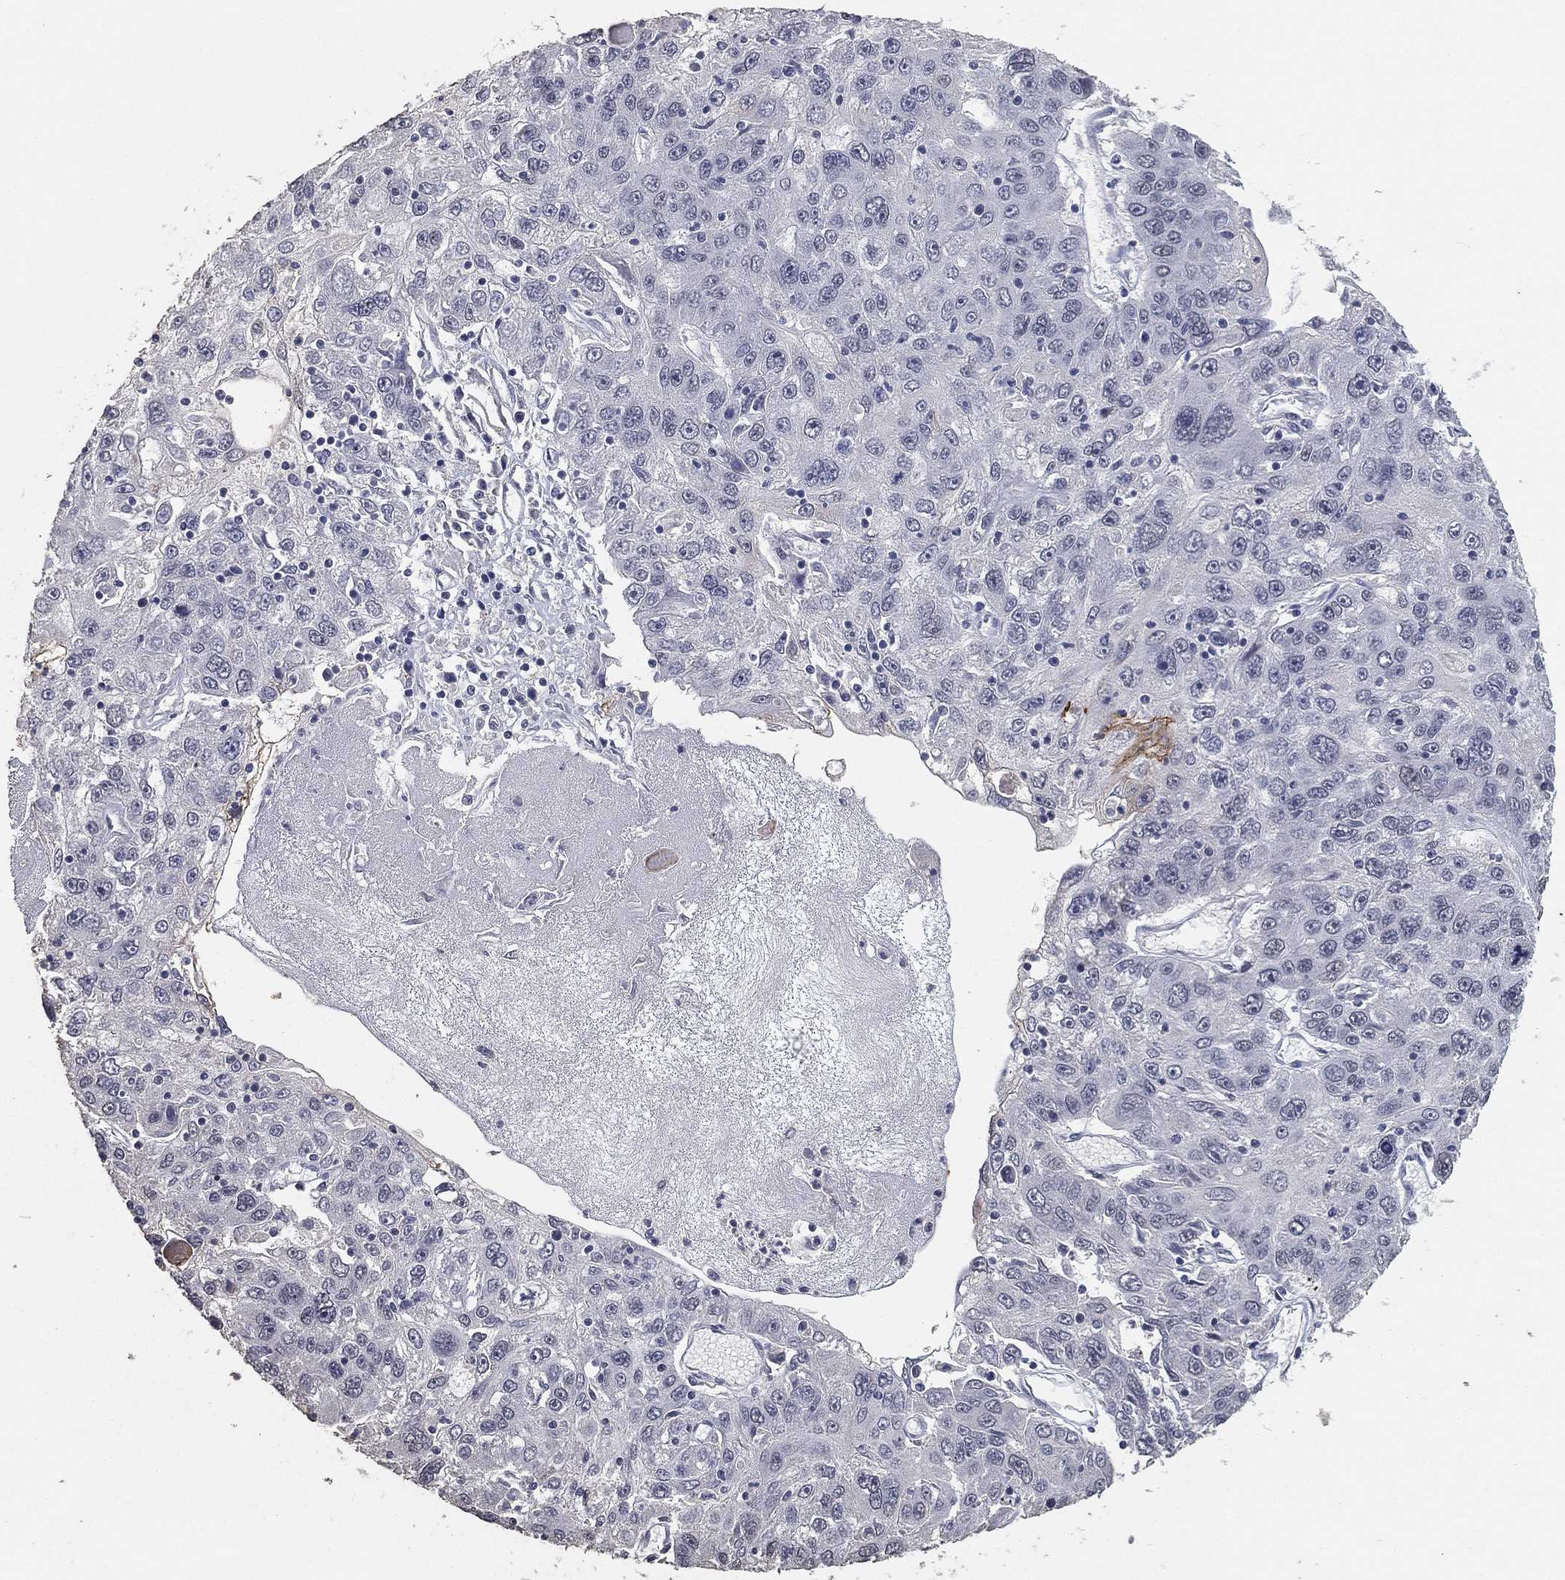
{"staining": {"intensity": "negative", "quantity": "none", "location": "none"}, "tissue": "stomach cancer", "cell_type": "Tumor cells", "image_type": "cancer", "snomed": [{"axis": "morphology", "description": "Adenocarcinoma, NOS"}, {"axis": "topography", "description": "Stomach"}], "caption": "Tumor cells are negative for brown protein staining in stomach cancer.", "gene": "DSG1", "patient": {"sex": "male", "age": 56}}